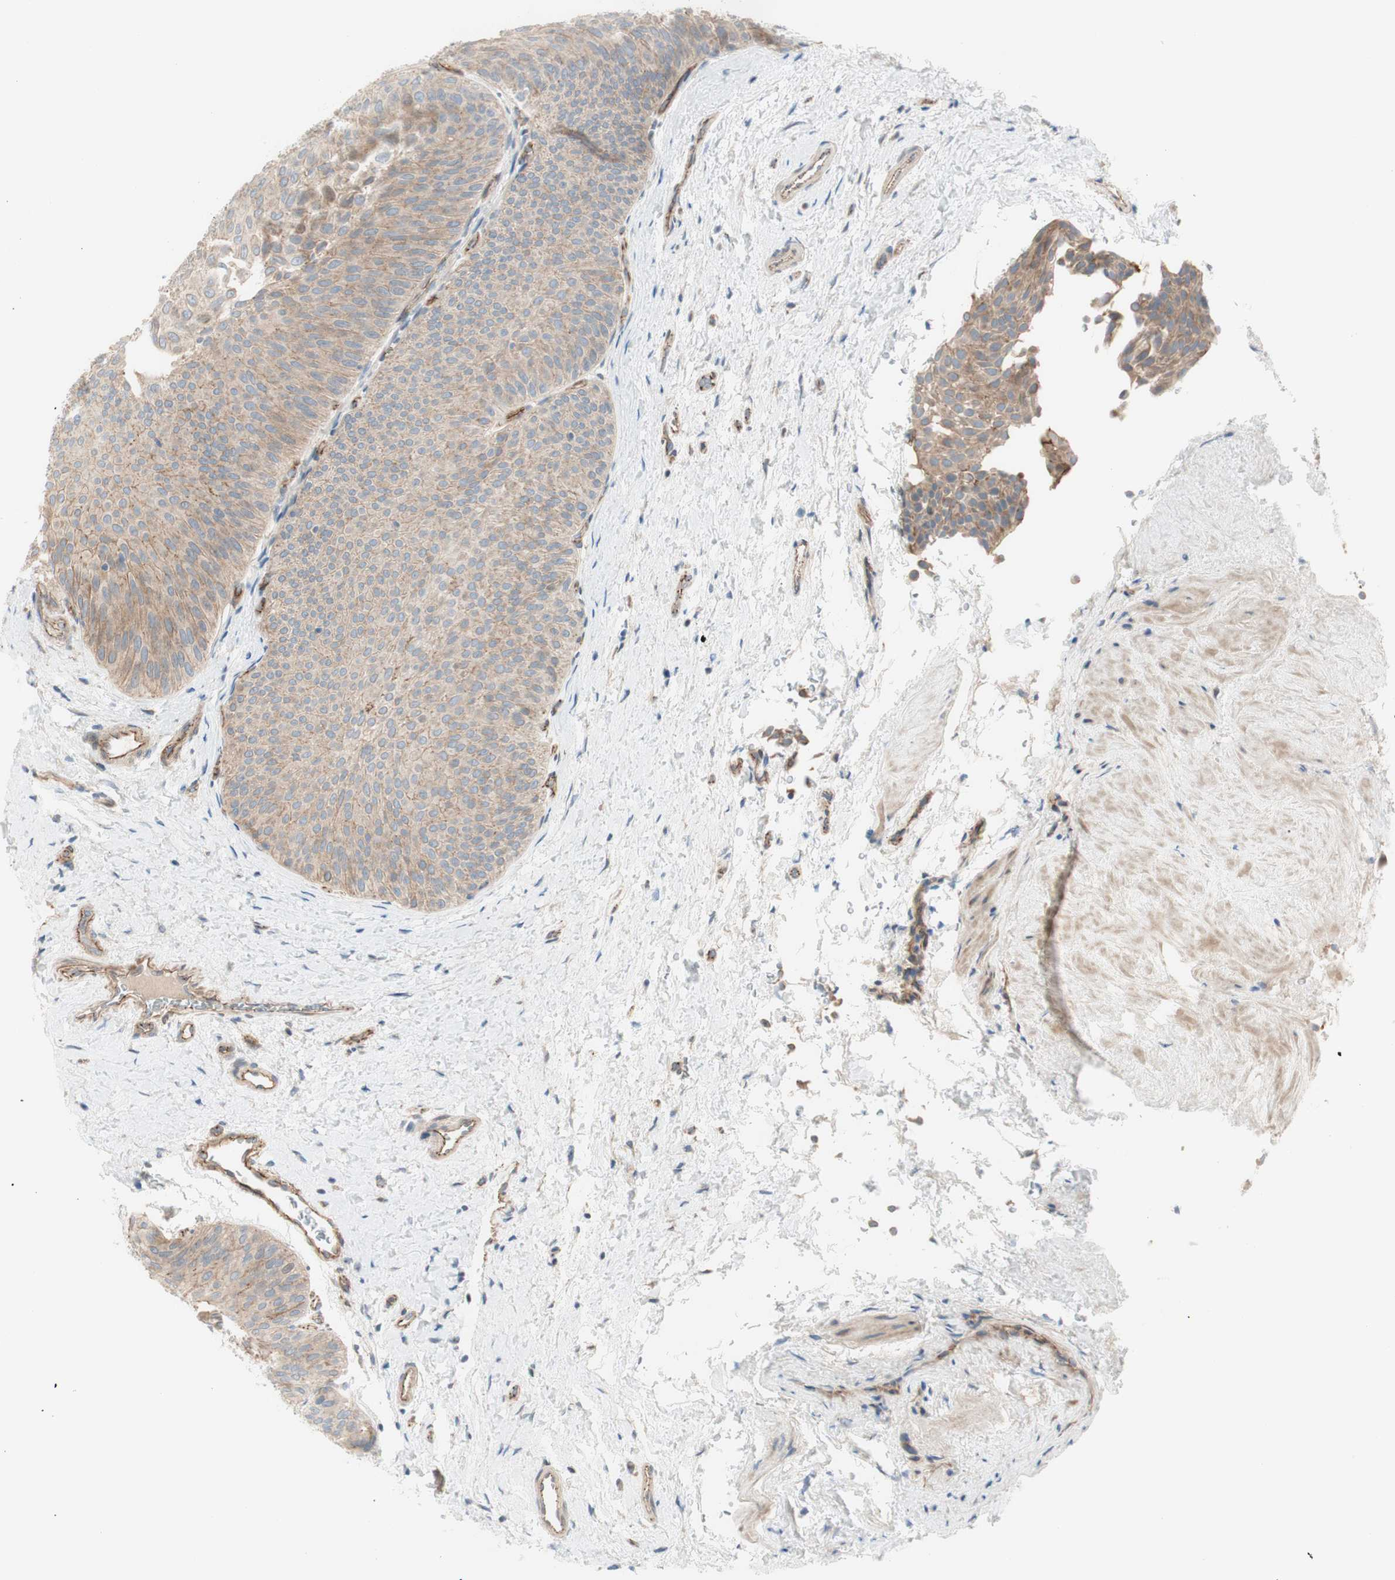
{"staining": {"intensity": "weak", "quantity": "25%-75%", "location": "cytoplasmic/membranous"}, "tissue": "urothelial cancer", "cell_type": "Tumor cells", "image_type": "cancer", "snomed": [{"axis": "morphology", "description": "Urothelial carcinoma, Low grade"}, {"axis": "topography", "description": "Urinary bladder"}], "caption": "Protein staining of urothelial cancer tissue demonstrates weak cytoplasmic/membranous positivity in about 25%-75% of tumor cells. The staining was performed using DAB, with brown indicating positive protein expression. Nuclei are stained blue with hematoxylin.", "gene": "TJP1", "patient": {"sex": "female", "age": 60}}